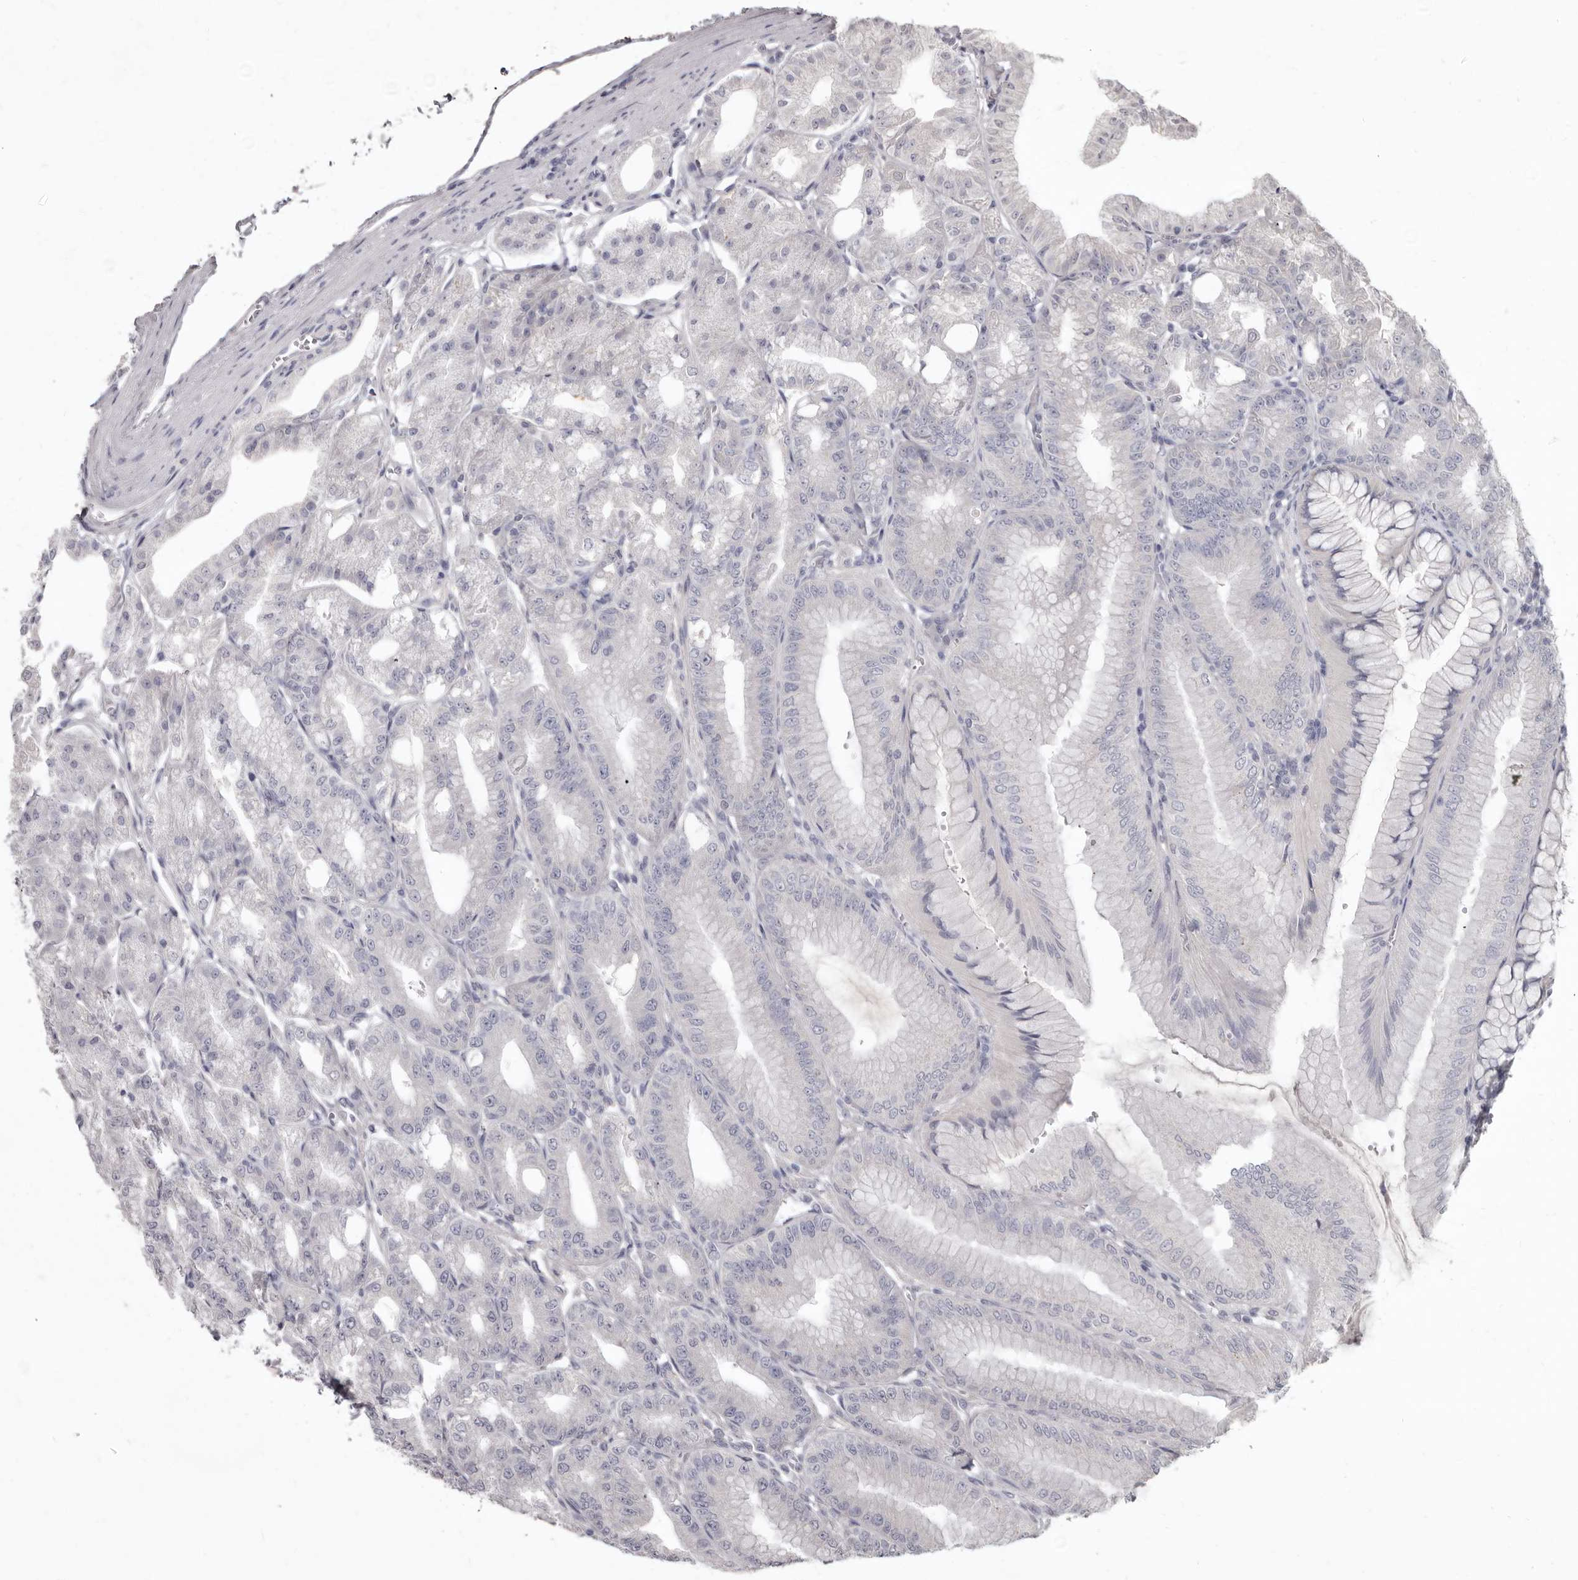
{"staining": {"intensity": "negative", "quantity": "none", "location": "none"}, "tissue": "stomach", "cell_type": "Glandular cells", "image_type": "normal", "snomed": [{"axis": "morphology", "description": "Normal tissue, NOS"}, {"axis": "topography", "description": "Stomach, lower"}], "caption": "IHC of unremarkable human stomach exhibits no staining in glandular cells. (DAB immunohistochemistry (IHC), high magnification).", "gene": "GSK3B", "patient": {"sex": "male", "age": 71}}